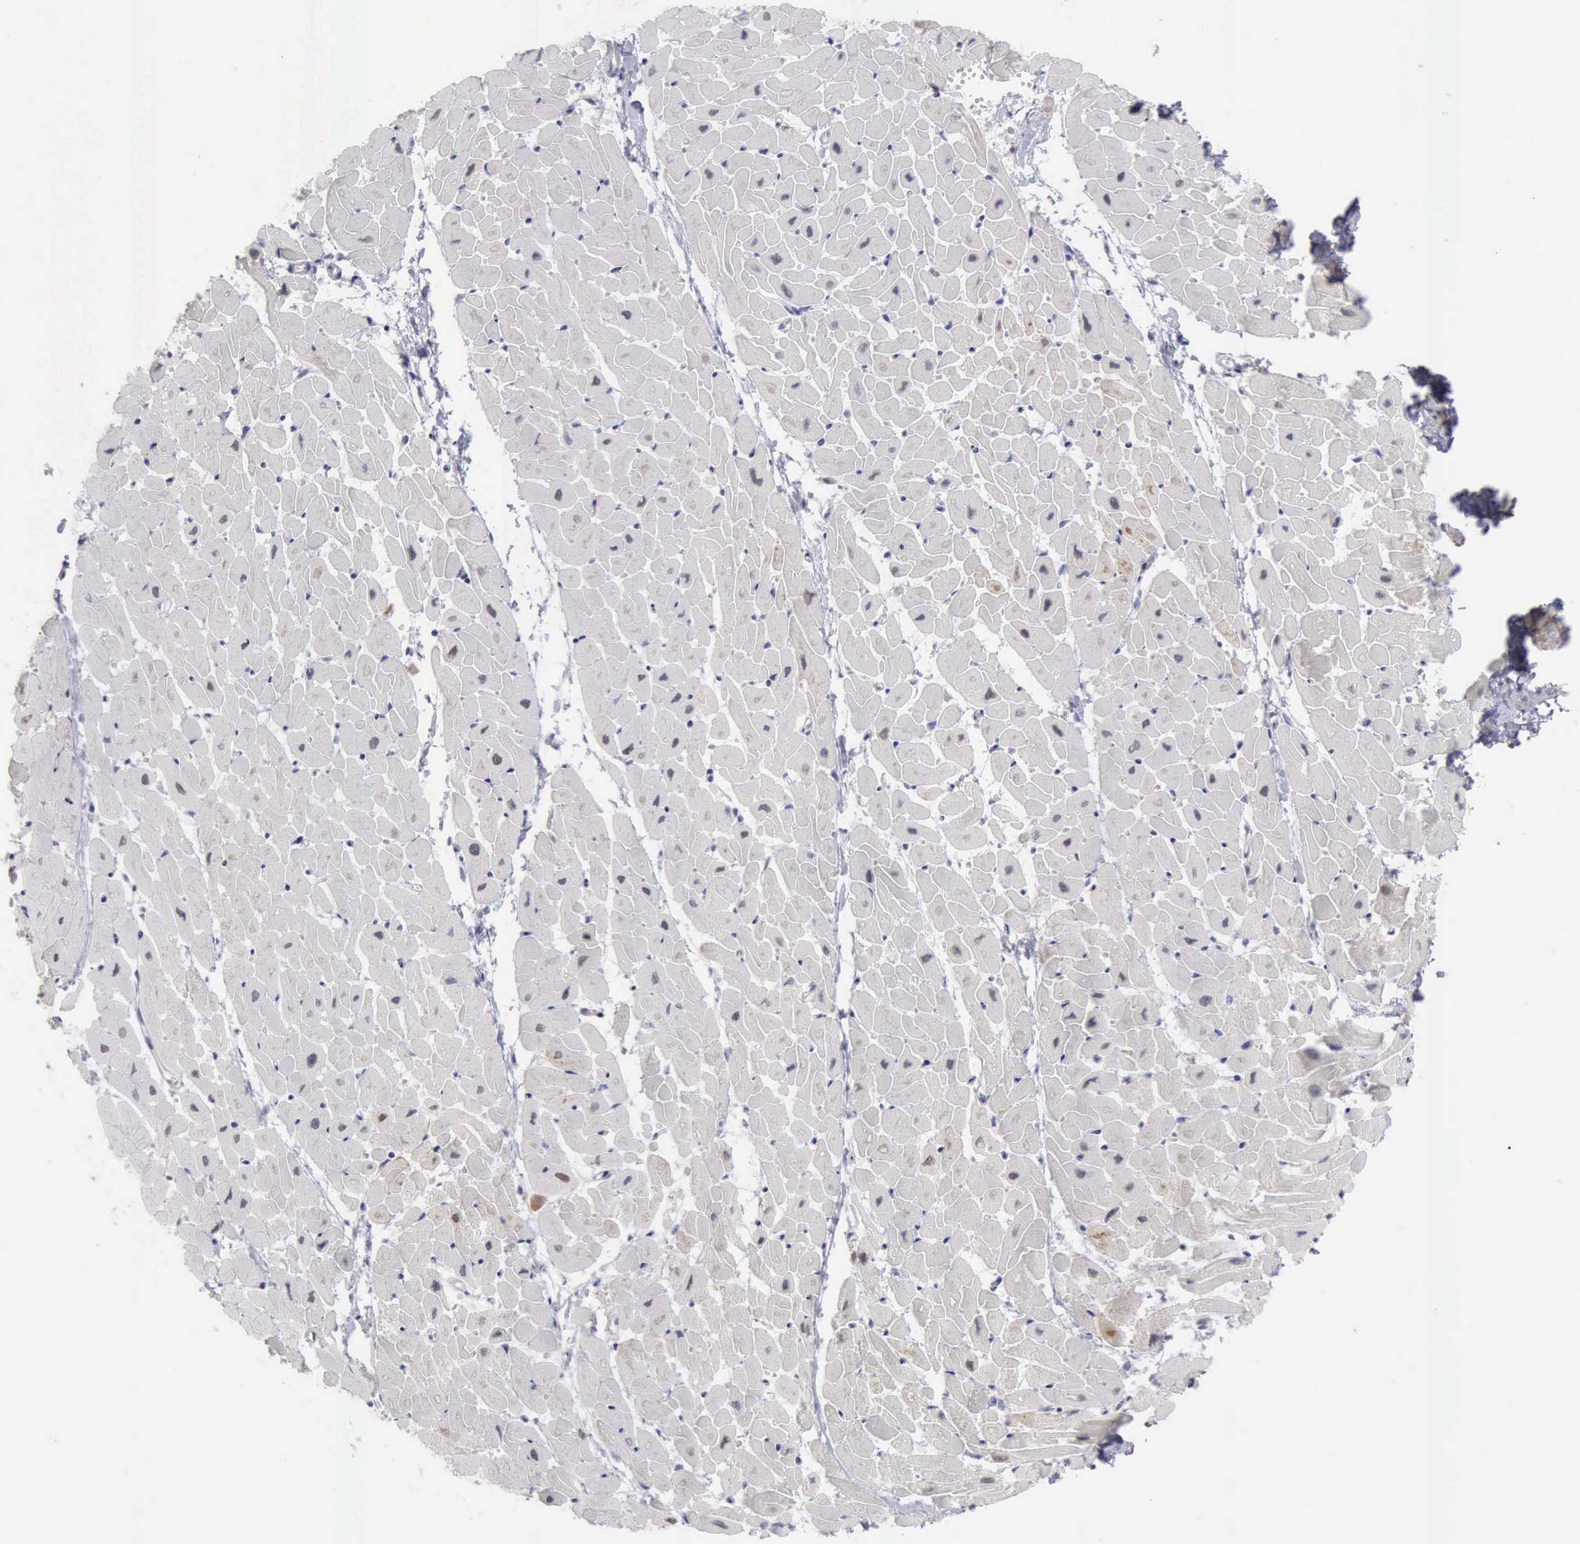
{"staining": {"intensity": "negative", "quantity": "none", "location": "none"}, "tissue": "heart muscle", "cell_type": "Cardiomyocytes", "image_type": "normal", "snomed": [{"axis": "morphology", "description": "Normal tissue, NOS"}, {"axis": "topography", "description": "Heart"}], "caption": "A high-resolution image shows IHC staining of benign heart muscle, which demonstrates no significant expression in cardiomyocytes. (DAB (3,3'-diaminobenzidine) immunohistochemistry (IHC) visualized using brightfield microscopy, high magnification).", "gene": "TFRC", "patient": {"sex": "female", "age": 19}}